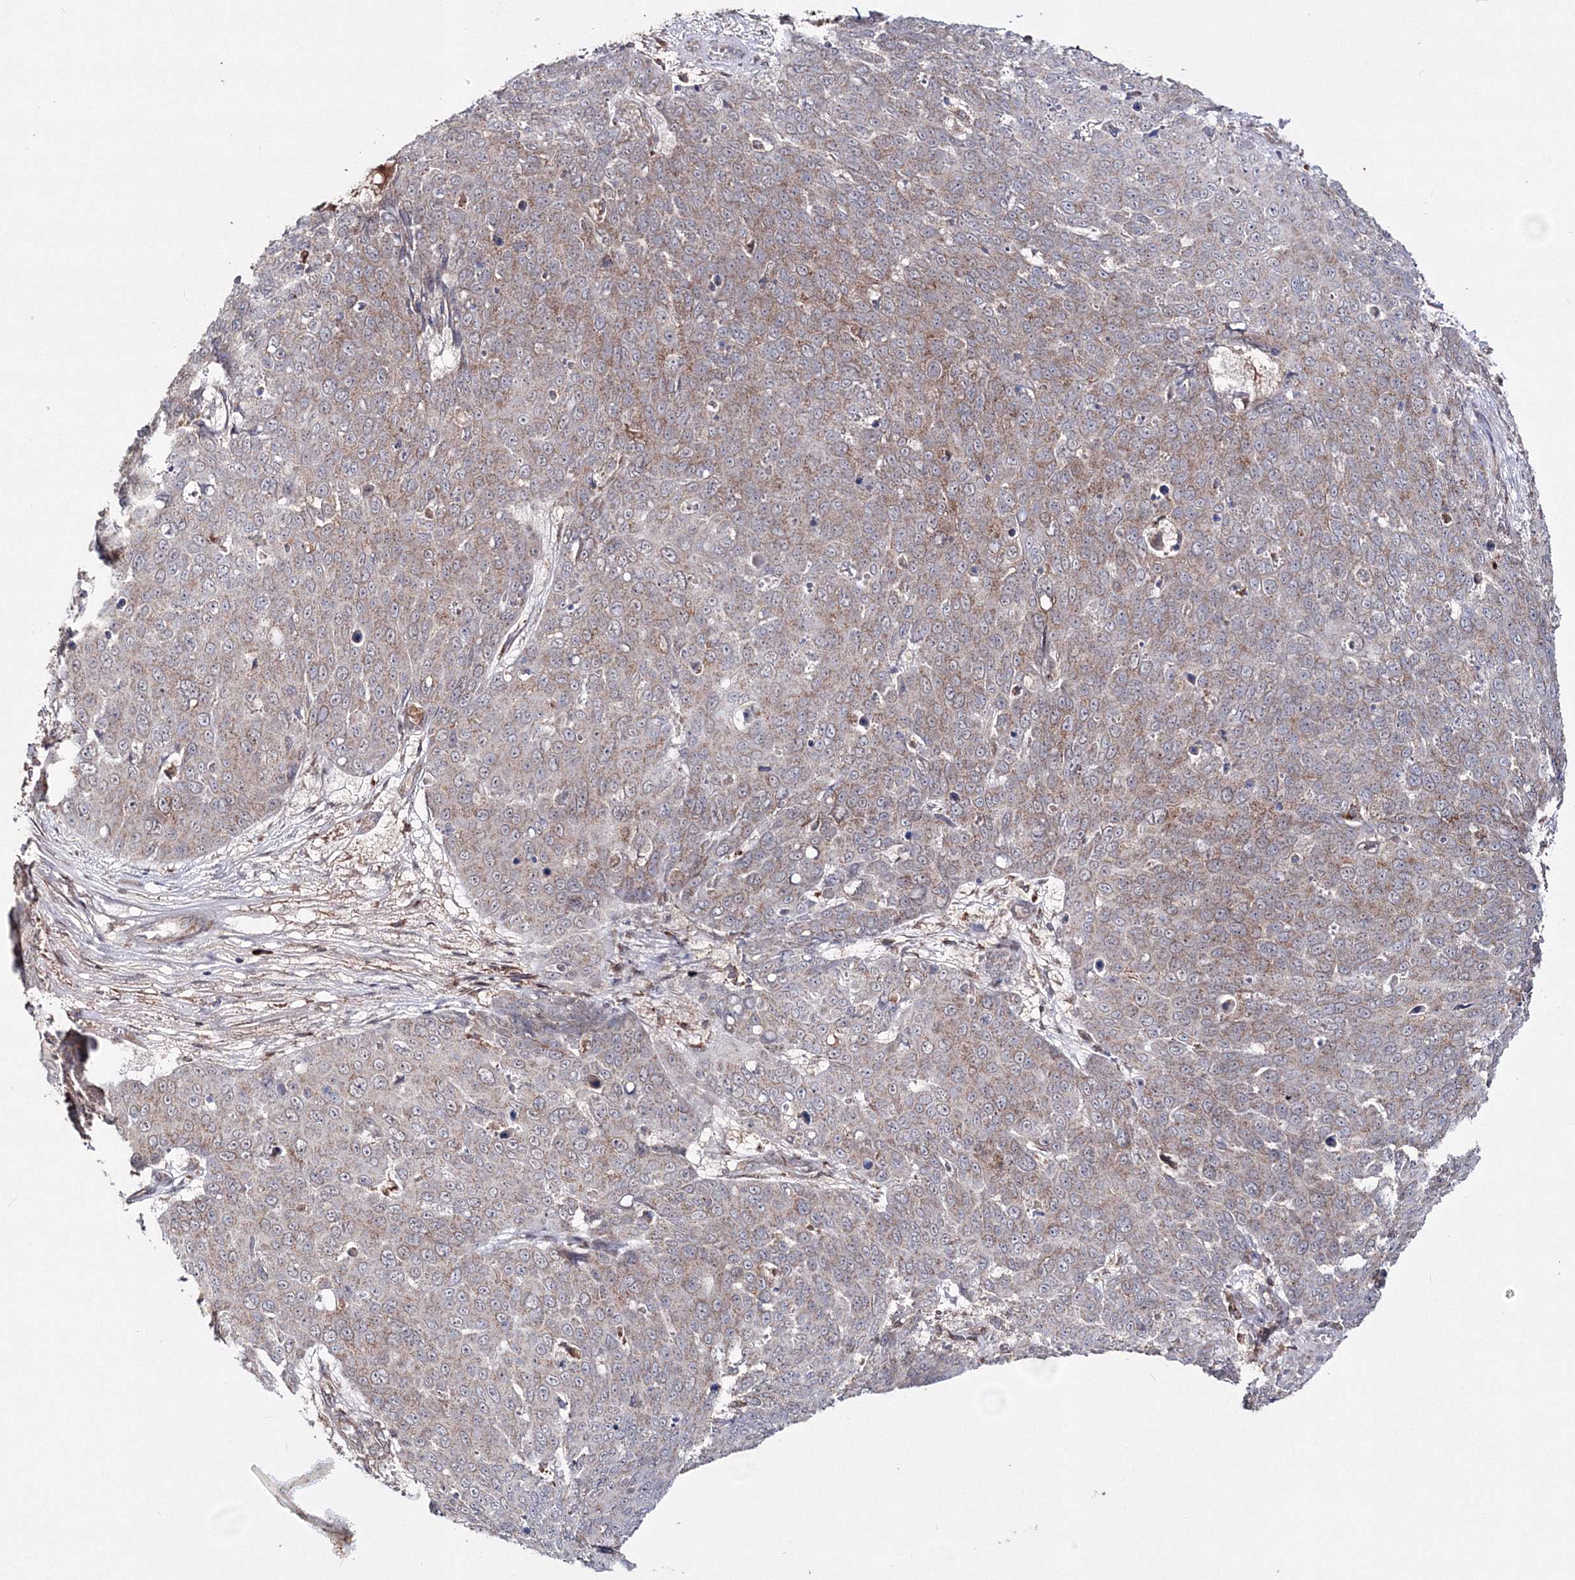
{"staining": {"intensity": "weak", "quantity": "25%-75%", "location": "cytoplasmic/membranous"}, "tissue": "skin cancer", "cell_type": "Tumor cells", "image_type": "cancer", "snomed": [{"axis": "morphology", "description": "Squamous cell carcinoma, NOS"}, {"axis": "topography", "description": "Skin"}], "caption": "The photomicrograph shows a brown stain indicating the presence of a protein in the cytoplasmic/membranous of tumor cells in skin squamous cell carcinoma.", "gene": "PEX13", "patient": {"sex": "male", "age": 71}}